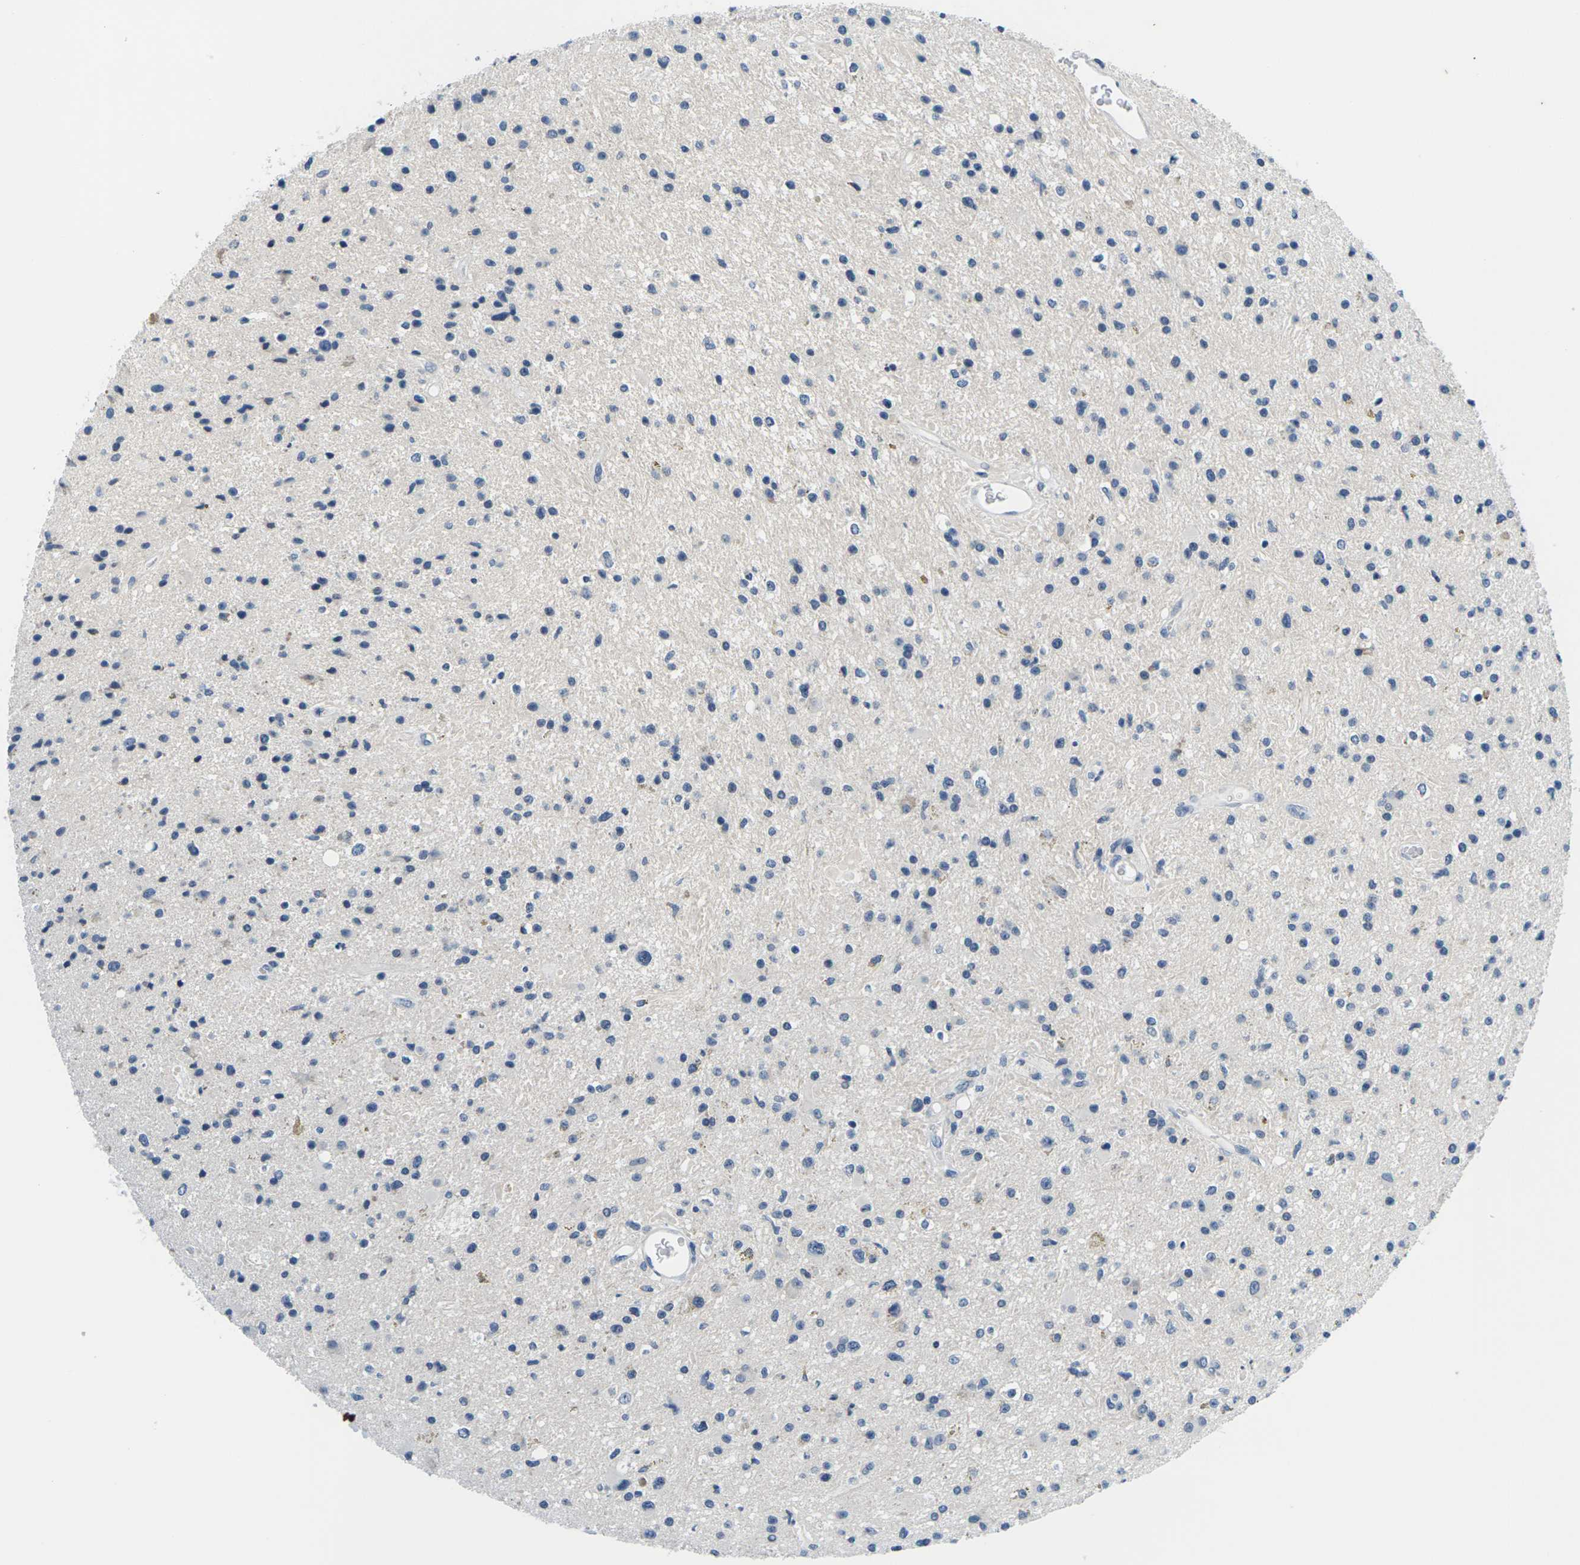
{"staining": {"intensity": "negative", "quantity": "none", "location": "none"}, "tissue": "glioma", "cell_type": "Tumor cells", "image_type": "cancer", "snomed": [{"axis": "morphology", "description": "Glioma, malignant, High grade"}, {"axis": "topography", "description": "Brain"}], "caption": "Immunohistochemistry (IHC) histopathology image of glioma stained for a protein (brown), which displays no staining in tumor cells.", "gene": "UMOD", "patient": {"sex": "male", "age": 33}}